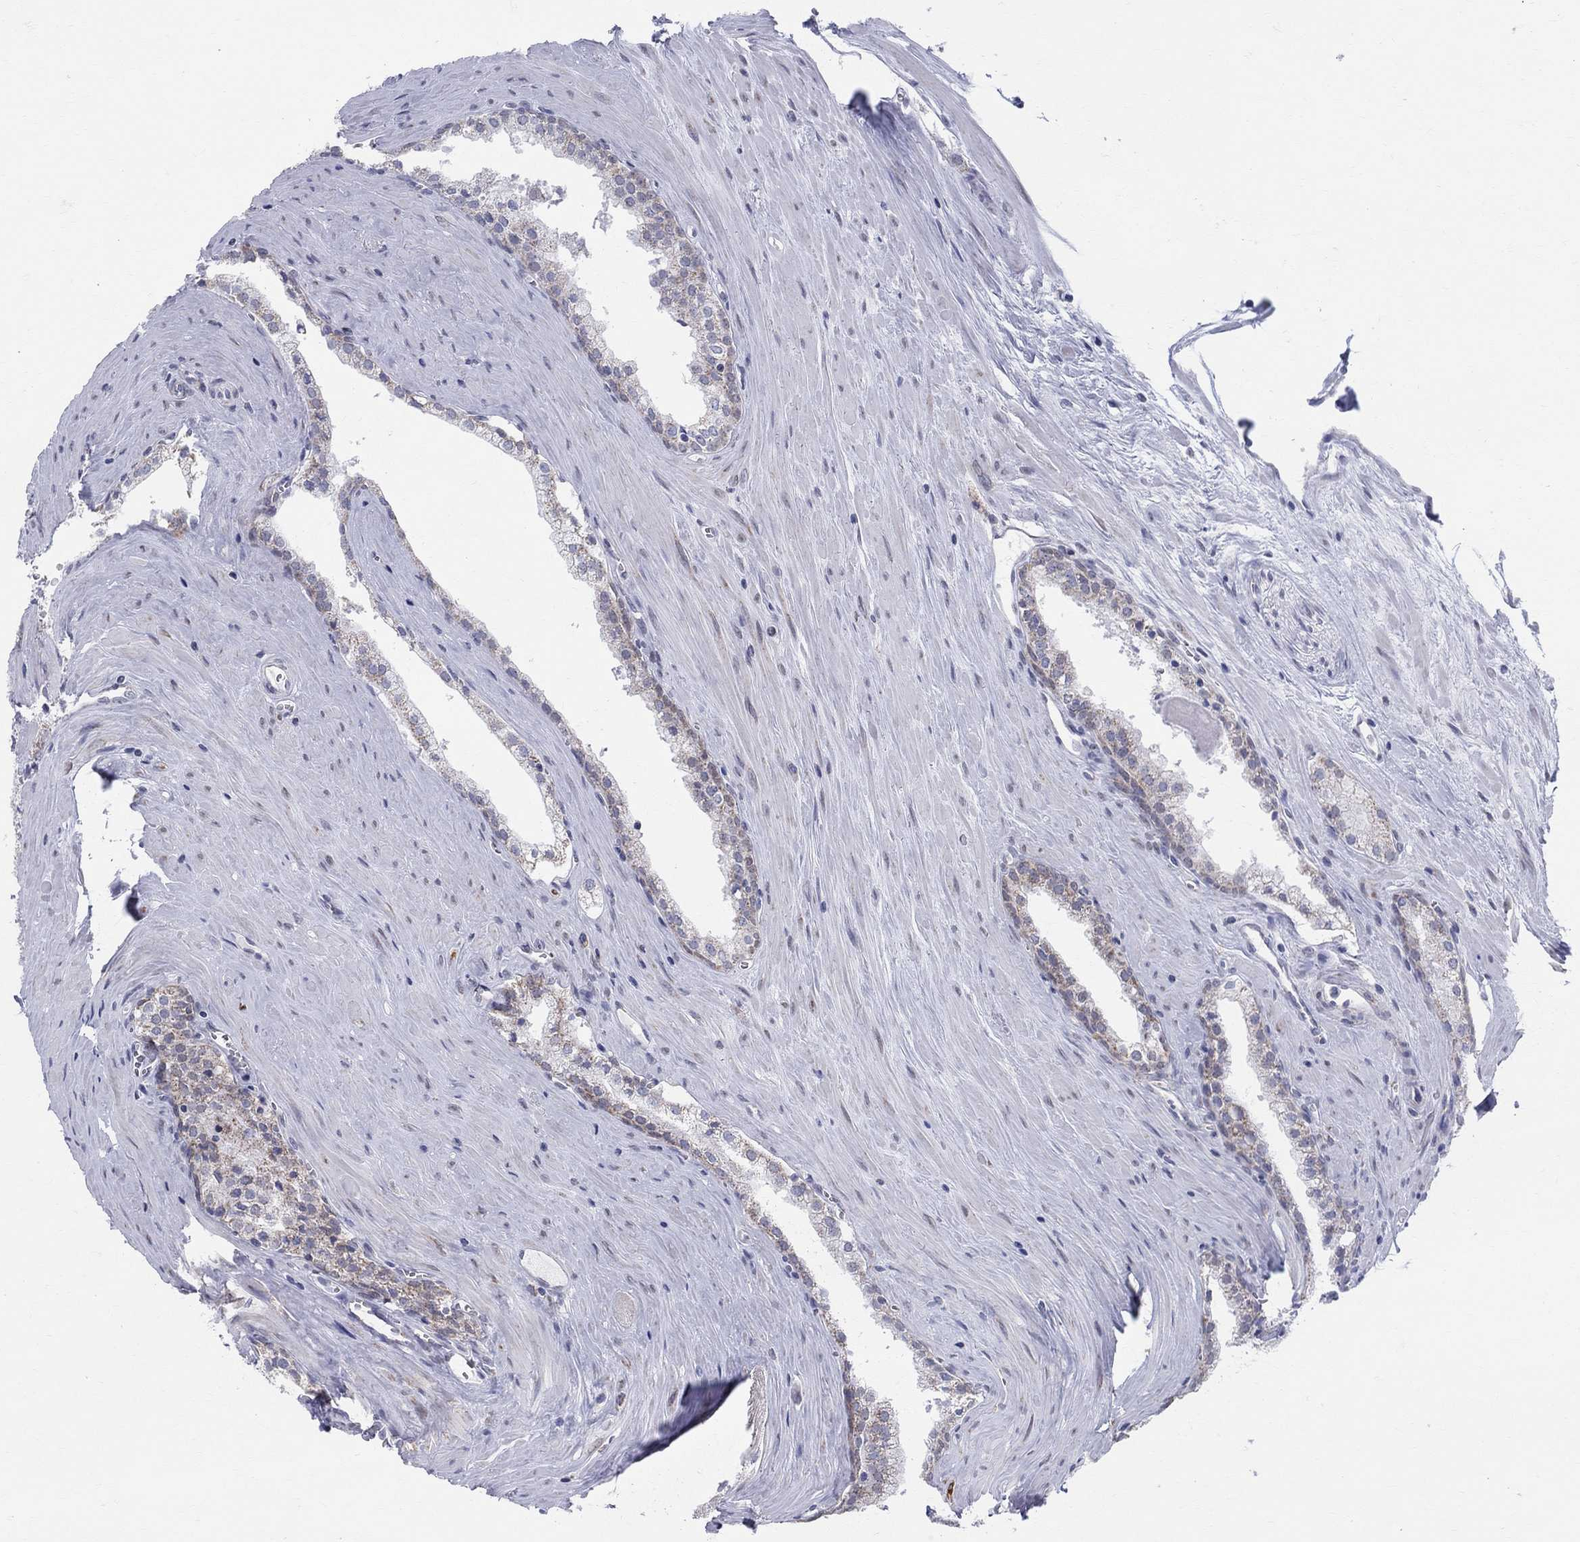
{"staining": {"intensity": "weak", "quantity": "<25%", "location": "cytoplasmic/membranous"}, "tissue": "prostate cancer", "cell_type": "Tumor cells", "image_type": "cancer", "snomed": [{"axis": "morphology", "description": "Adenocarcinoma, NOS"}, {"axis": "topography", "description": "Prostate"}], "caption": "Prostate adenocarcinoma stained for a protein using IHC shows no expression tumor cells.", "gene": "KISS1R", "patient": {"sex": "male", "age": 72}}